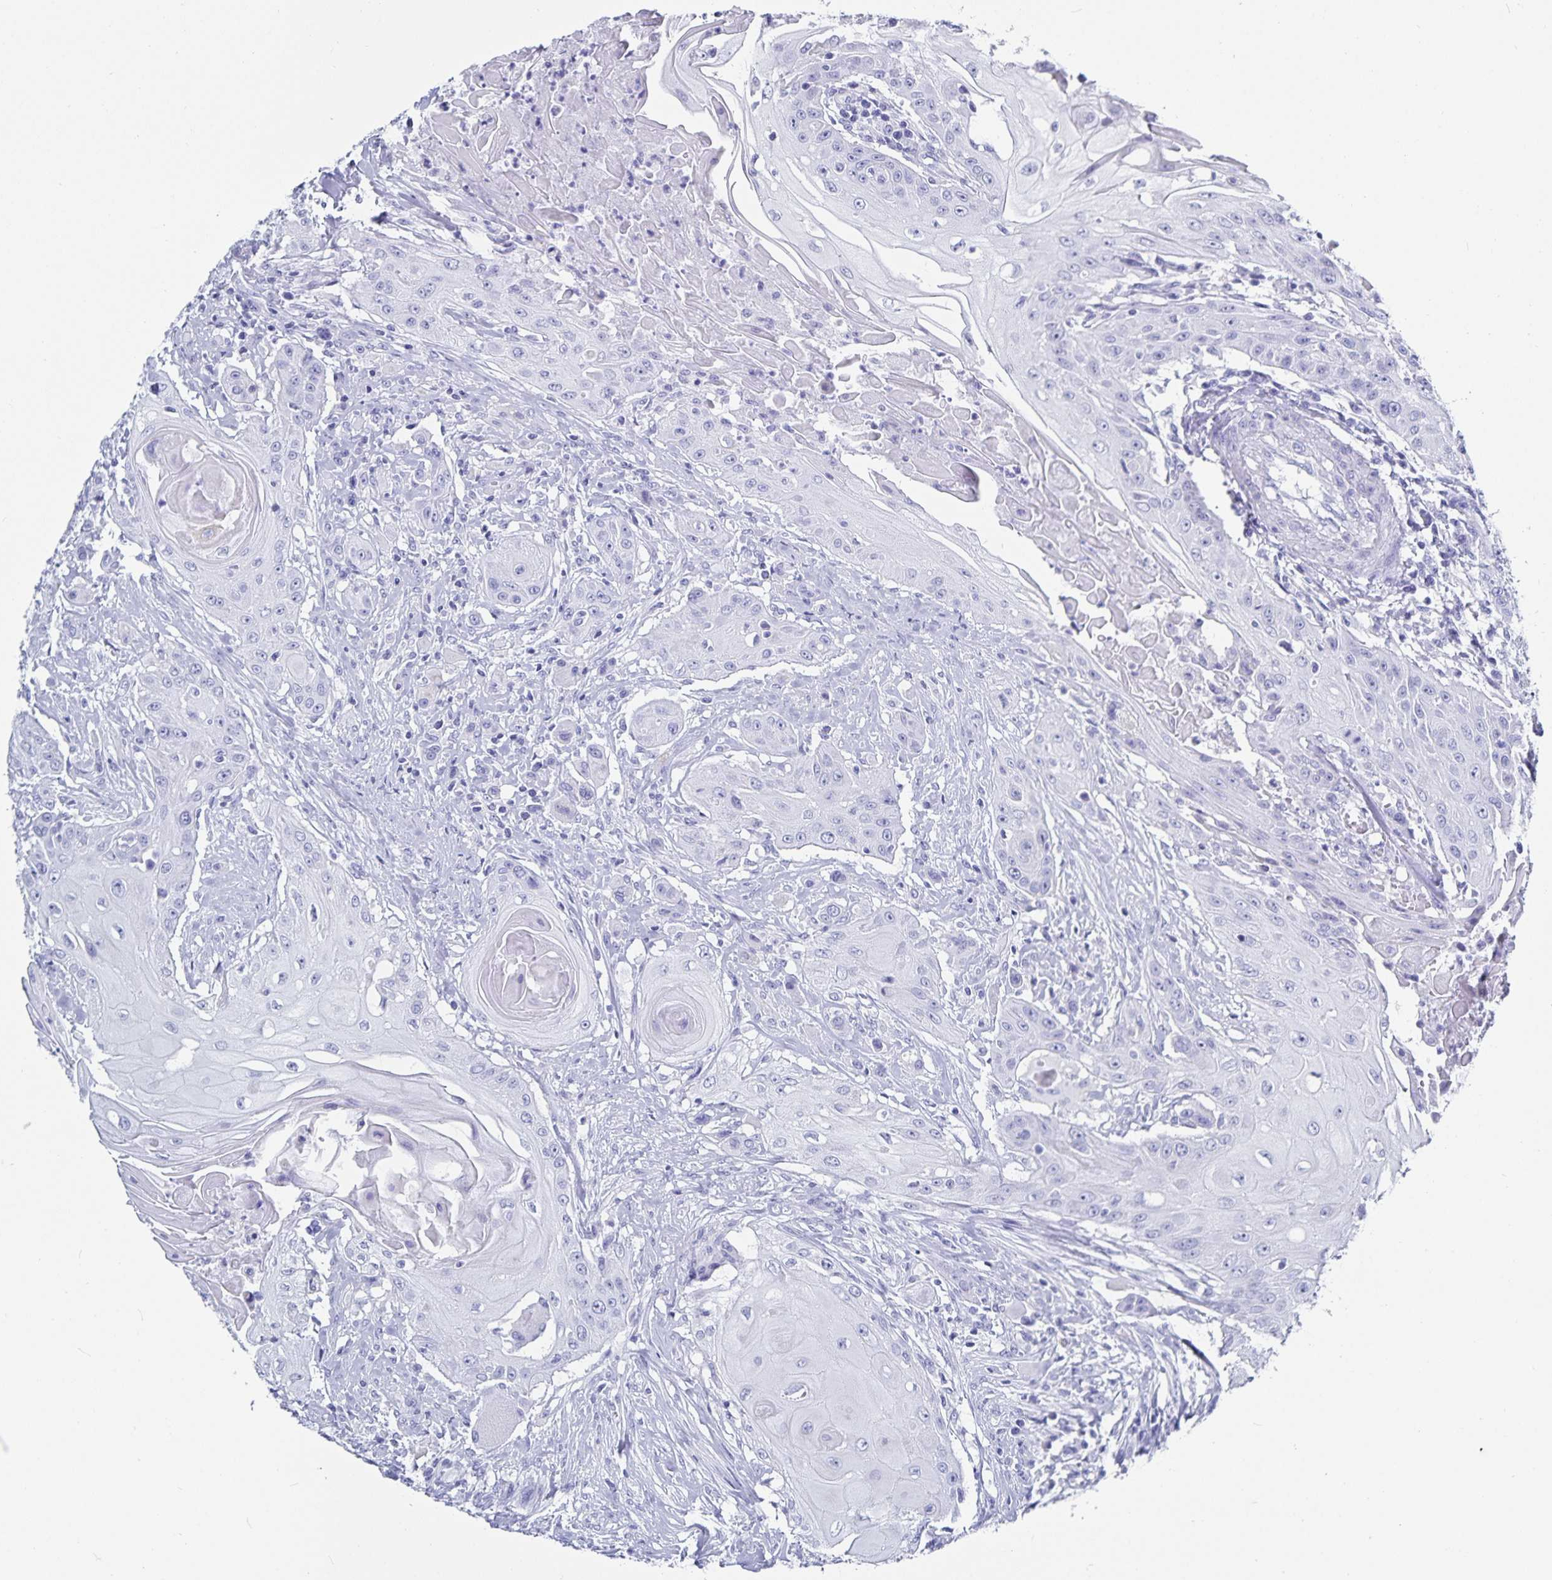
{"staining": {"intensity": "negative", "quantity": "none", "location": "none"}, "tissue": "head and neck cancer", "cell_type": "Tumor cells", "image_type": "cancer", "snomed": [{"axis": "morphology", "description": "Squamous cell carcinoma, NOS"}, {"axis": "topography", "description": "Oral tissue"}, {"axis": "topography", "description": "Head-Neck"}, {"axis": "topography", "description": "Neck, NOS"}], "caption": "High magnification brightfield microscopy of head and neck cancer (squamous cell carcinoma) stained with DAB (brown) and counterstained with hematoxylin (blue): tumor cells show no significant positivity.", "gene": "C19orf73", "patient": {"sex": "female", "age": 55}}